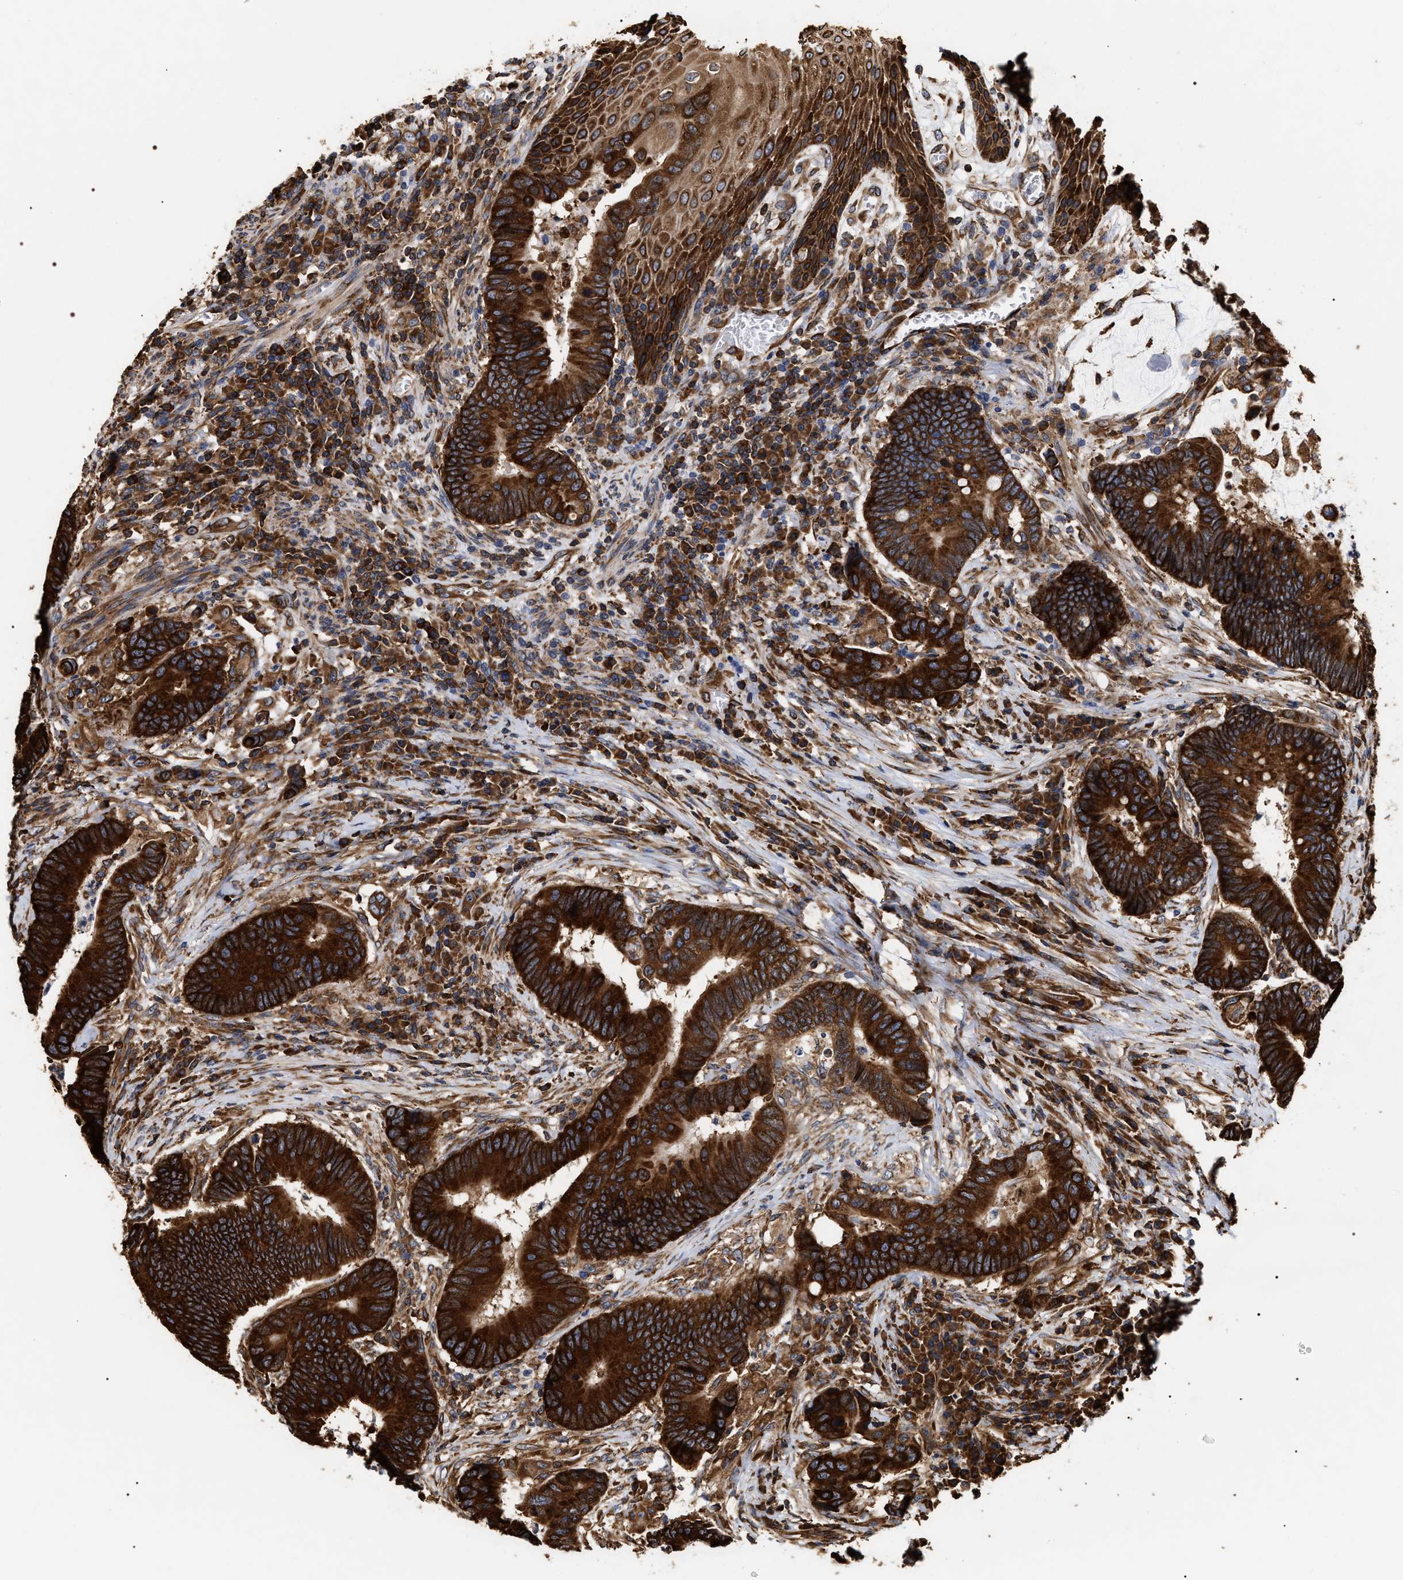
{"staining": {"intensity": "strong", "quantity": ">75%", "location": "cytoplasmic/membranous"}, "tissue": "colorectal cancer", "cell_type": "Tumor cells", "image_type": "cancer", "snomed": [{"axis": "morphology", "description": "Adenocarcinoma, NOS"}, {"axis": "topography", "description": "Rectum"}, {"axis": "topography", "description": "Anal"}], "caption": "Strong cytoplasmic/membranous expression for a protein is seen in about >75% of tumor cells of colorectal adenocarcinoma using immunohistochemistry.", "gene": "SERBP1", "patient": {"sex": "female", "age": 89}}